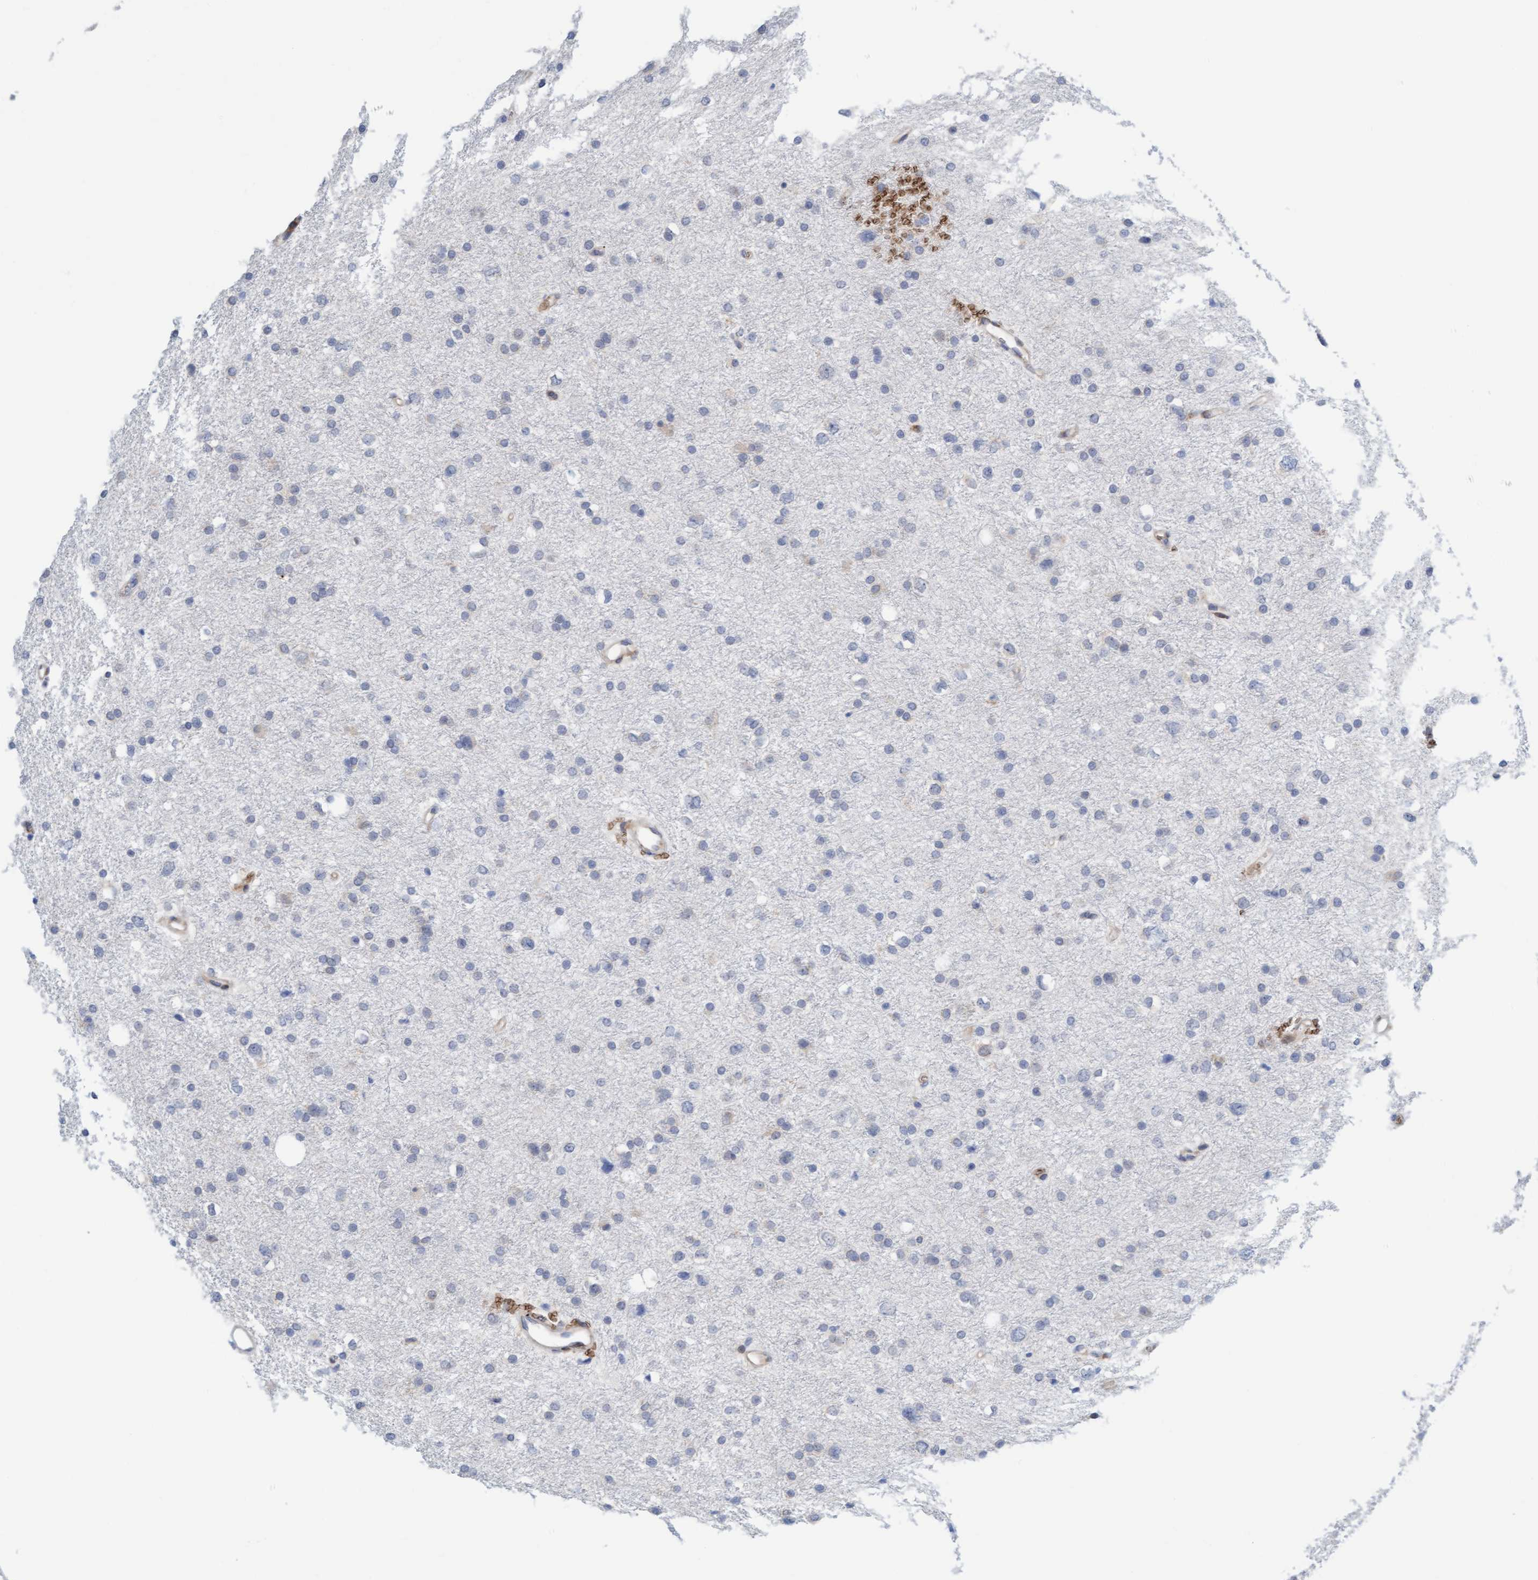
{"staining": {"intensity": "negative", "quantity": "none", "location": "none"}, "tissue": "glioma", "cell_type": "Tumor cells", "image_type": "cancer", "snomed": [{"axis": "morphology", "description": "Glioma, malignant, Low grade"}, {"axis": "topography", "description": "Brain"}], "caption": "Human low-grade glioma (malignant) stained for a protein using immunohistochemistry displays no positivity in tumor cells.", "gene": "EIF4EBP1", "patient": {"sex": "female", "age": 37}}